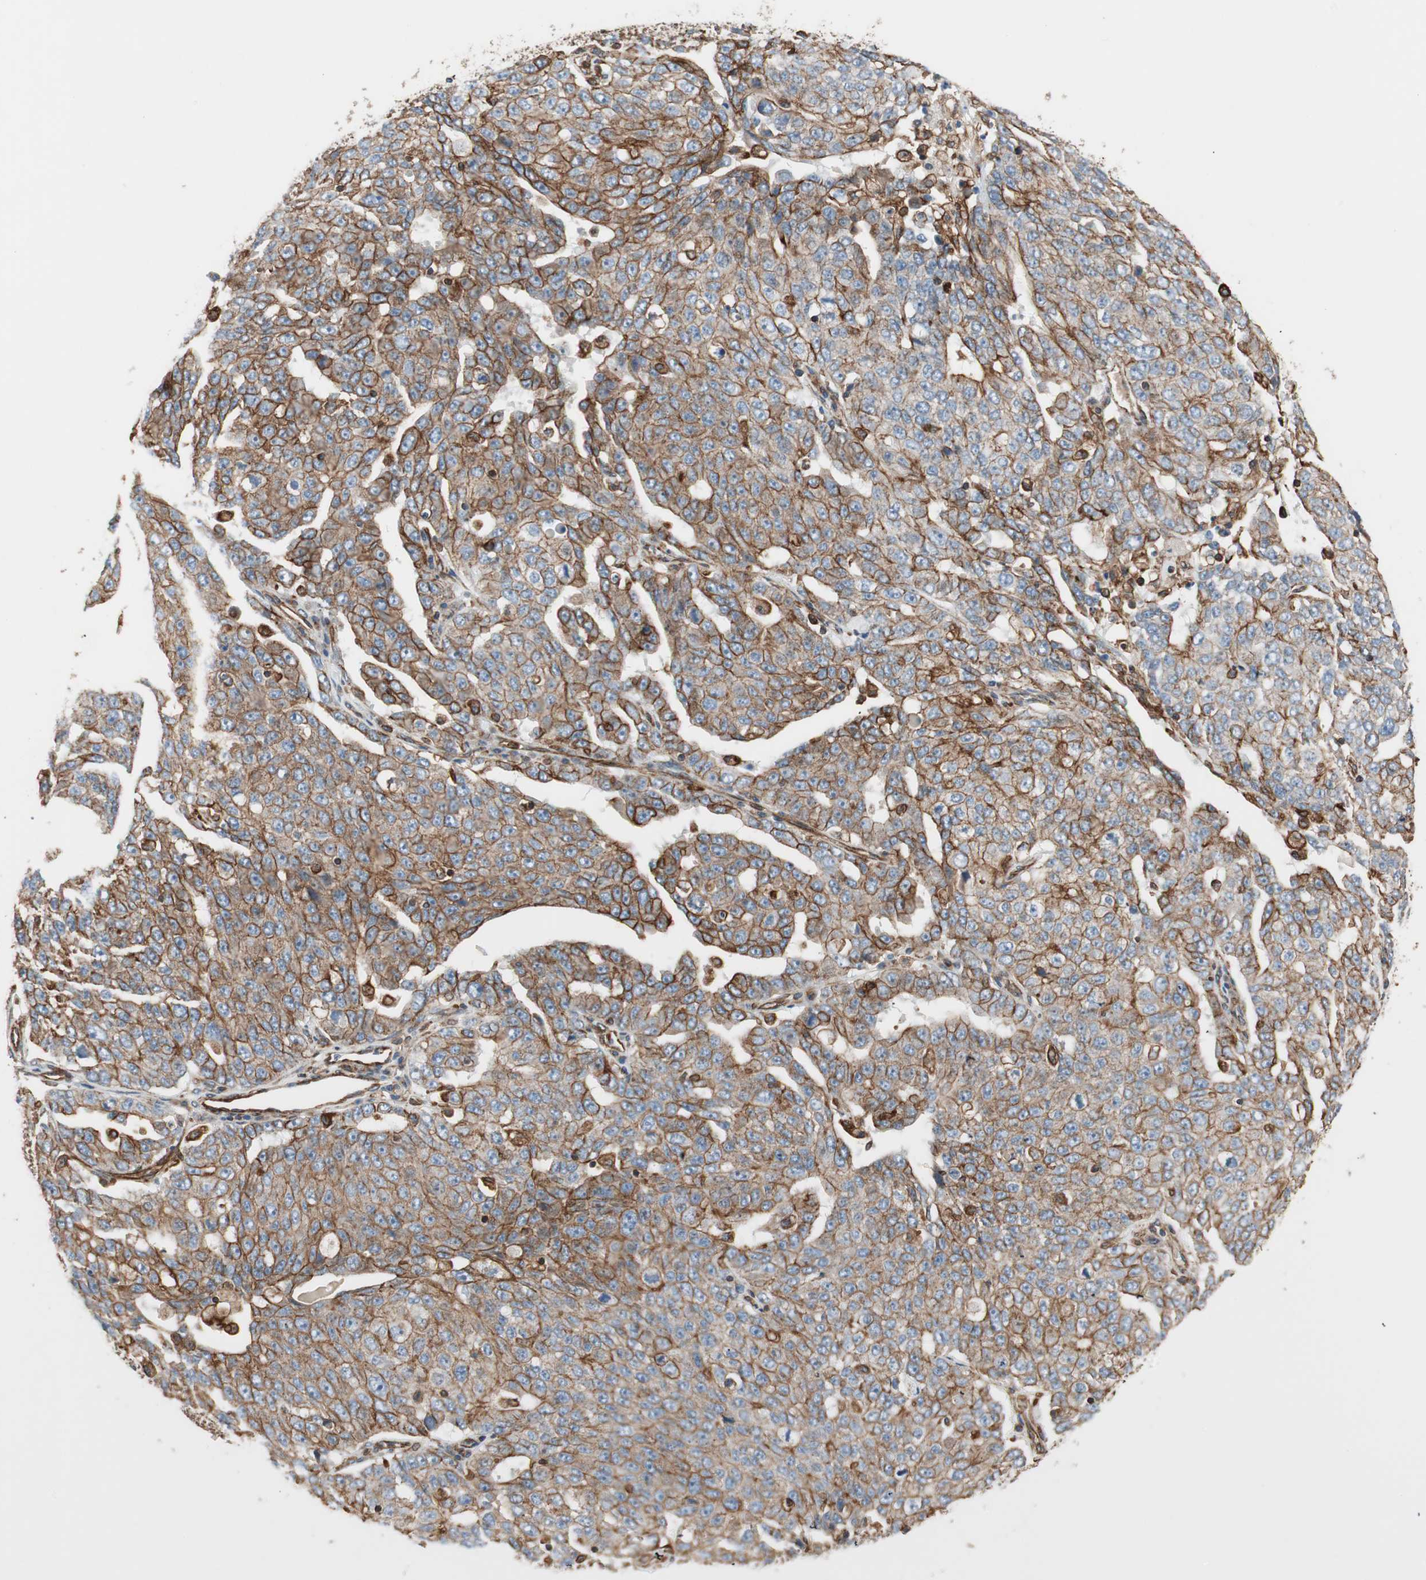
{"staining": {"intensity": "moderate", "quantity": ">75%", "location": "cytoplasmic/membranous"}, "tissue": "ovarian cancer", "cell_type": "Tumor cells", "image_type": "cancer", "snomed": [{"axis": "morphology", "description": "Carcinoma, endometroid"}, {"axis": "topography", "description": "Ovary"}], "caption": "Brown immunohistochemical staining in ovarian cancer (endometroid carcinoma) reveals moderate cytoplasmic/membranous positivity in approximately >75% of tumor cells. (IHC, brightfield microscopy, high magnification).", "gene": "TCTA", "patient": {"sex": "female", "age": 62}}